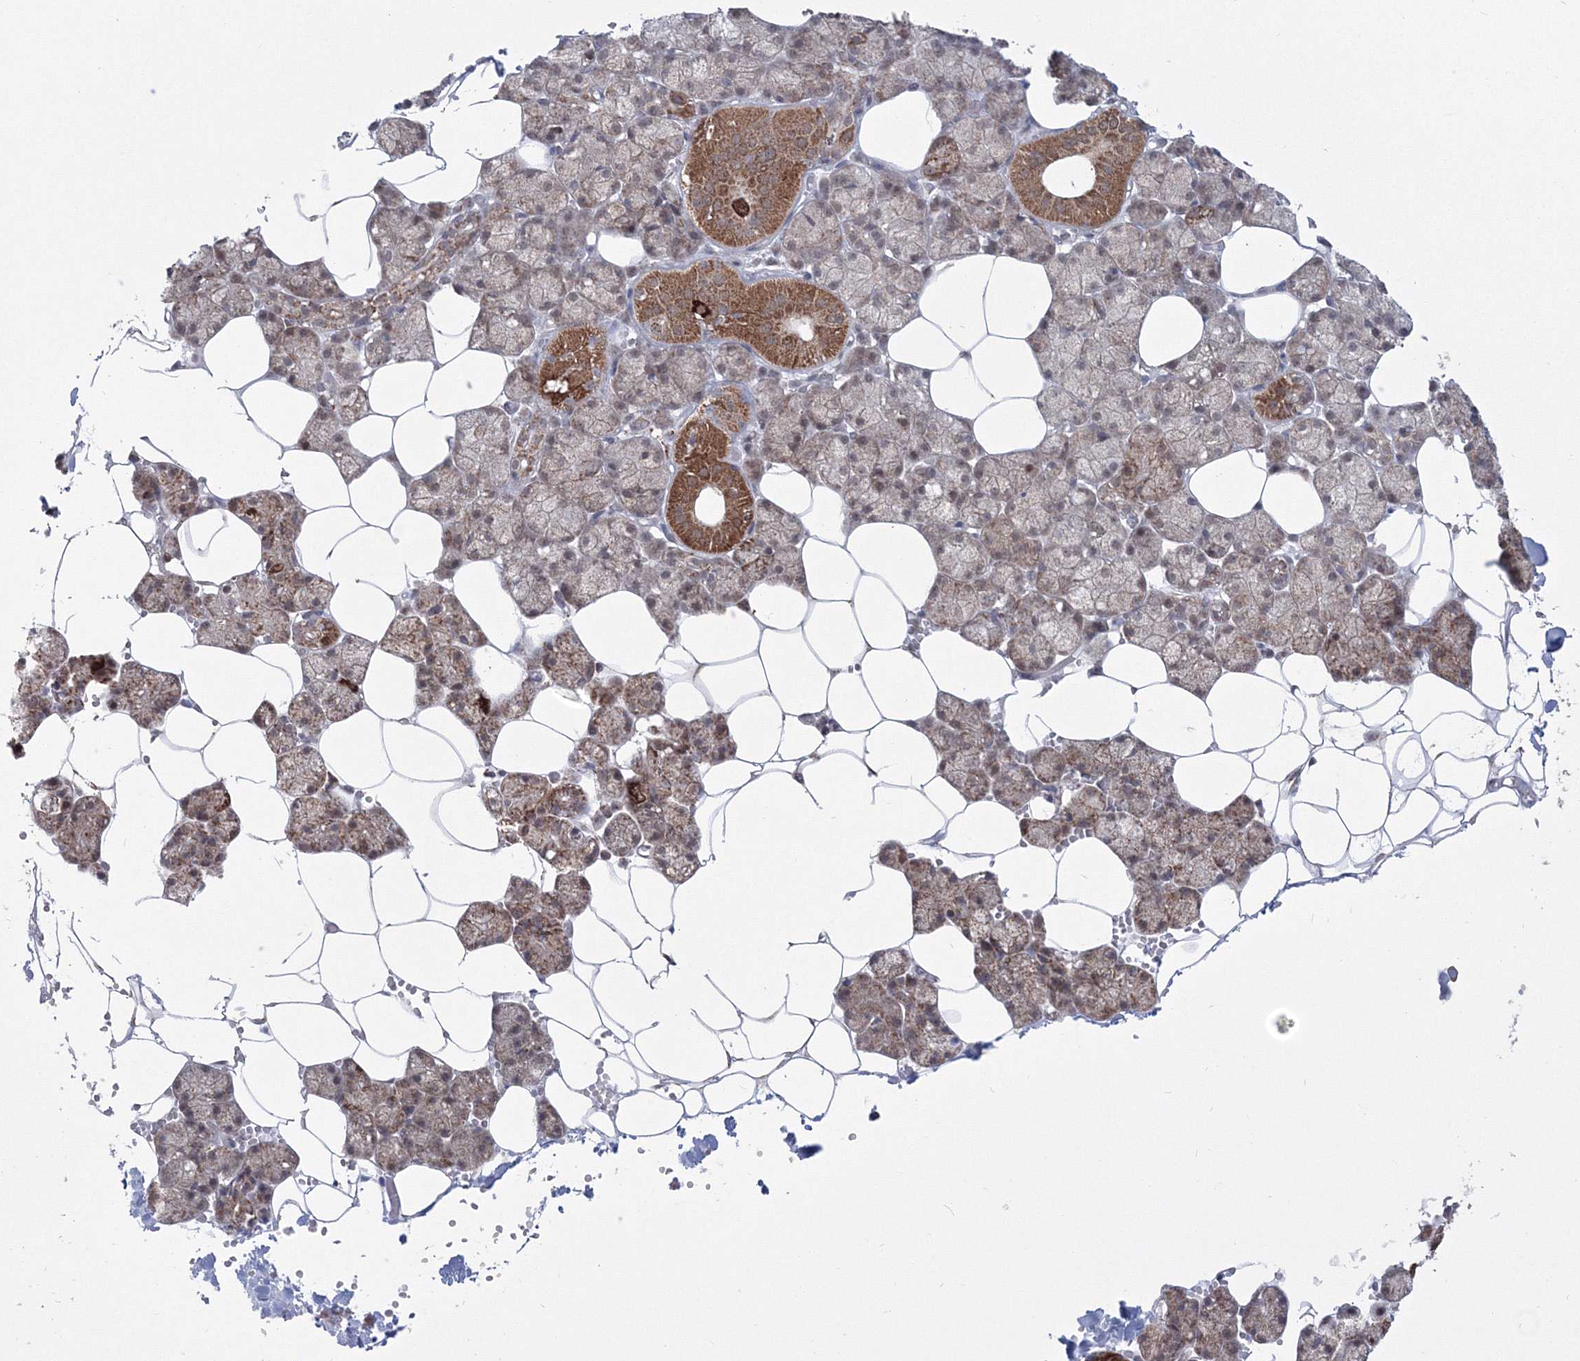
{"staining": {"intensity": "strong", "quantity": "25%-75%", "location": "cytoplasmic/membranous"}, "tissue": "salivary gland", "cell_type": "Glandular cells", "image_type": "normal", "snomed": [{"axis": "morphology", "description": "Normal tissue, NOS"}, {"axis": "topography", "description": "Salivary gland"}], "caption": "Protein positivity by immunohistochemistry reveals strong cytoplasmic/membranous positivity in about 25%-75% of glandular cells in normal salivary gland.", "gene": "GRSF1", "patient": {"sex": "male", "age": 62}}